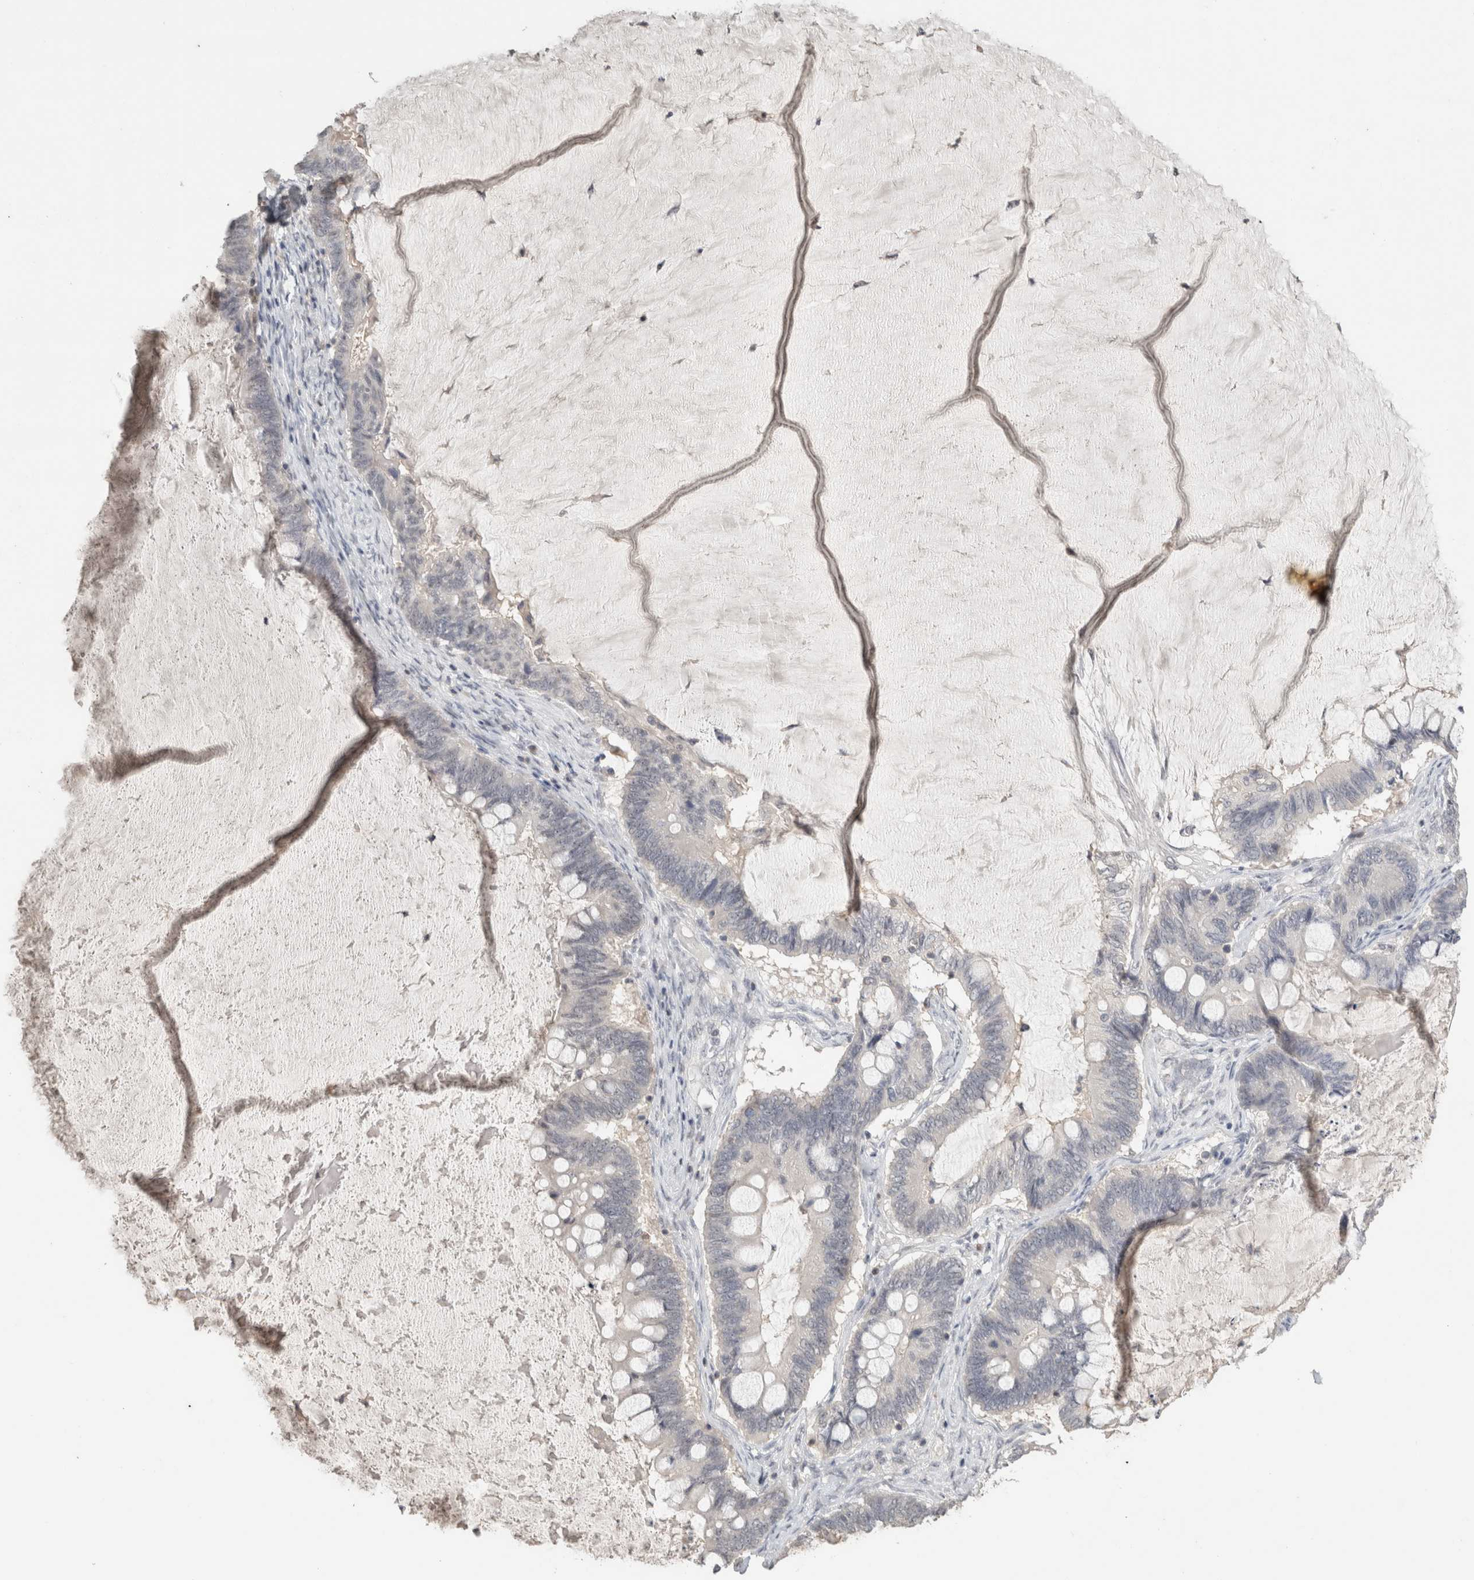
{"staining": {"intensity": "negative", "quantity": "none", "location": "none"}, "tissue": "ovarian cancer", "cell_type": "Tumor cells", "image_type": "cancer", "snomed": [{"axis": "morphology", "description": "Cystadenocarcinoma, mucinous, NOS"}, {"axis": "topography", "description": "Ovary"}], "caption": "DAB (3,3'-diaminobenzidine) immunohistochemical staining of ovarian mucinous cystadenocarcinoma demonstrates no significant positivity in tumor cells.", "gene": "TRAT1", "patient": {"sex": "female", "age": 61}}